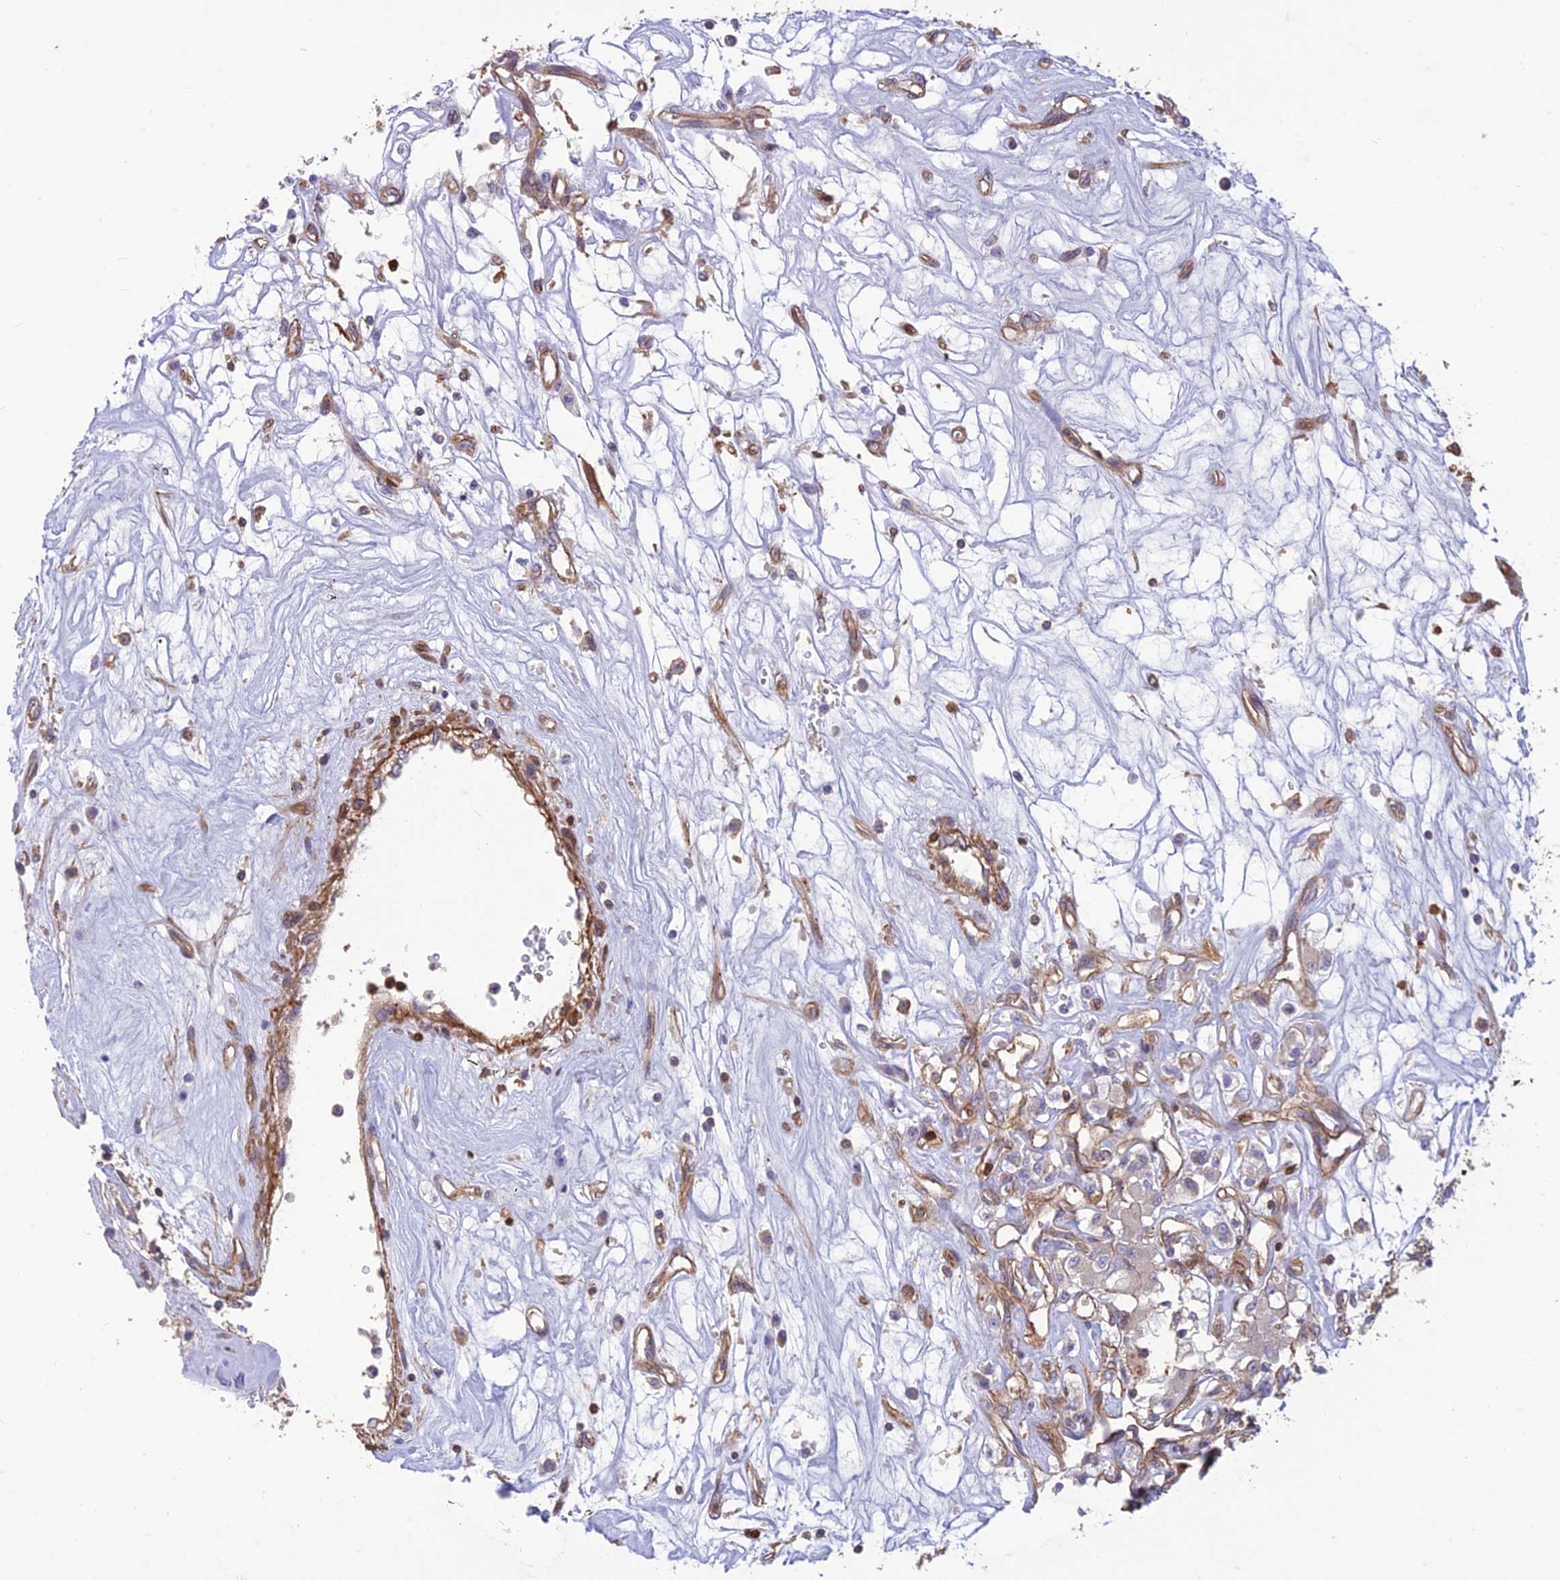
{"staining": {"intensity": "weak", "quantity": "<25%", "location": "cytoplasmic/membranous"}, "tissue": "renal cancer", "cell_type": "Tumor cells", "image_type": "cancer", "snomed": [{"axis": "morphology", "description": "Adenocarcinoma, NOS"}, {"axis": "topography", "description": "Kidney"}], "caption": "A high-resolution histopathology image shows immunohistochemistry staining of renal adenocarcinoma, which displays no significant positivity in tumor cells.", "gene": "HPSE2", "patient": {"sex": "female", "age": 59}}